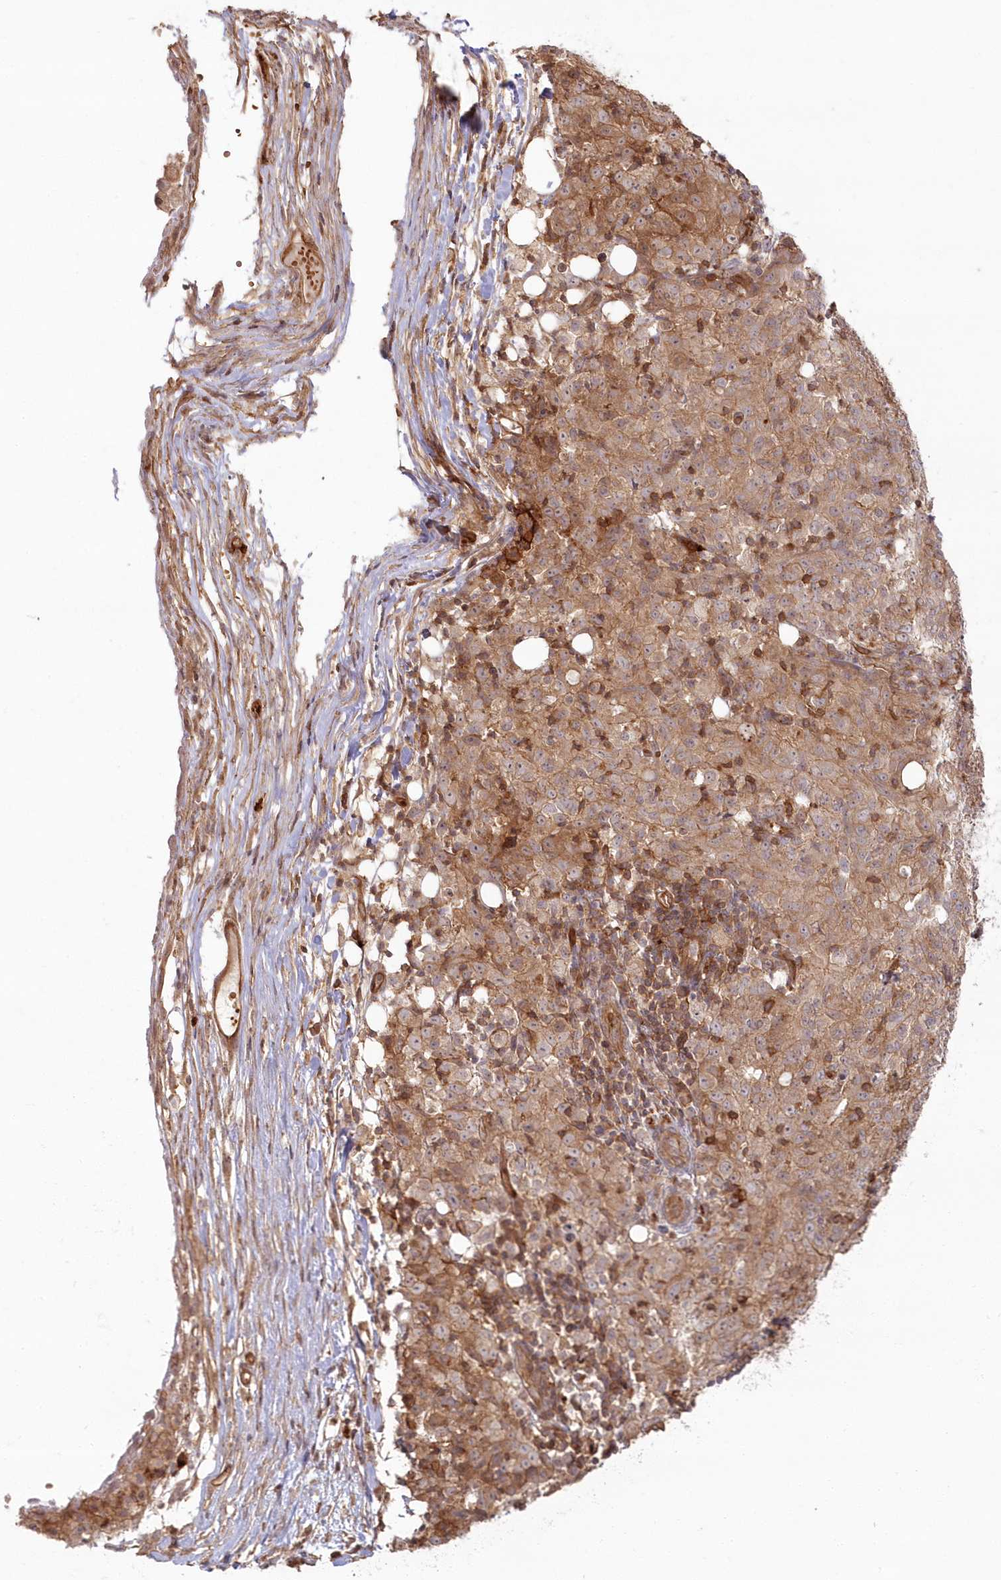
{"staining": {"intensity": "moderate", "quantity": ">75%", "location": "cytoplasmic/membranous"}, "tissue": "ovarian cancer", "cell_type": "Tumor cells", "image_type": "cancer", "snomed": [{"axis": "morphology", "description": "Carcinoma, endometroid"}, {"axis": "topography", "description": "Ovary"}], "caption": "This photomicrograph demonstrates ovarian endometroid carcinoma stained with immunohistochemistry to label a protein in brown. The cytoplasmic/membranous of tumor cells show moderate positivity for the protein. Nuclei are counter-stained blue.", "gene": "RGCC", "patient": {"sex": "female", "age": 42}}